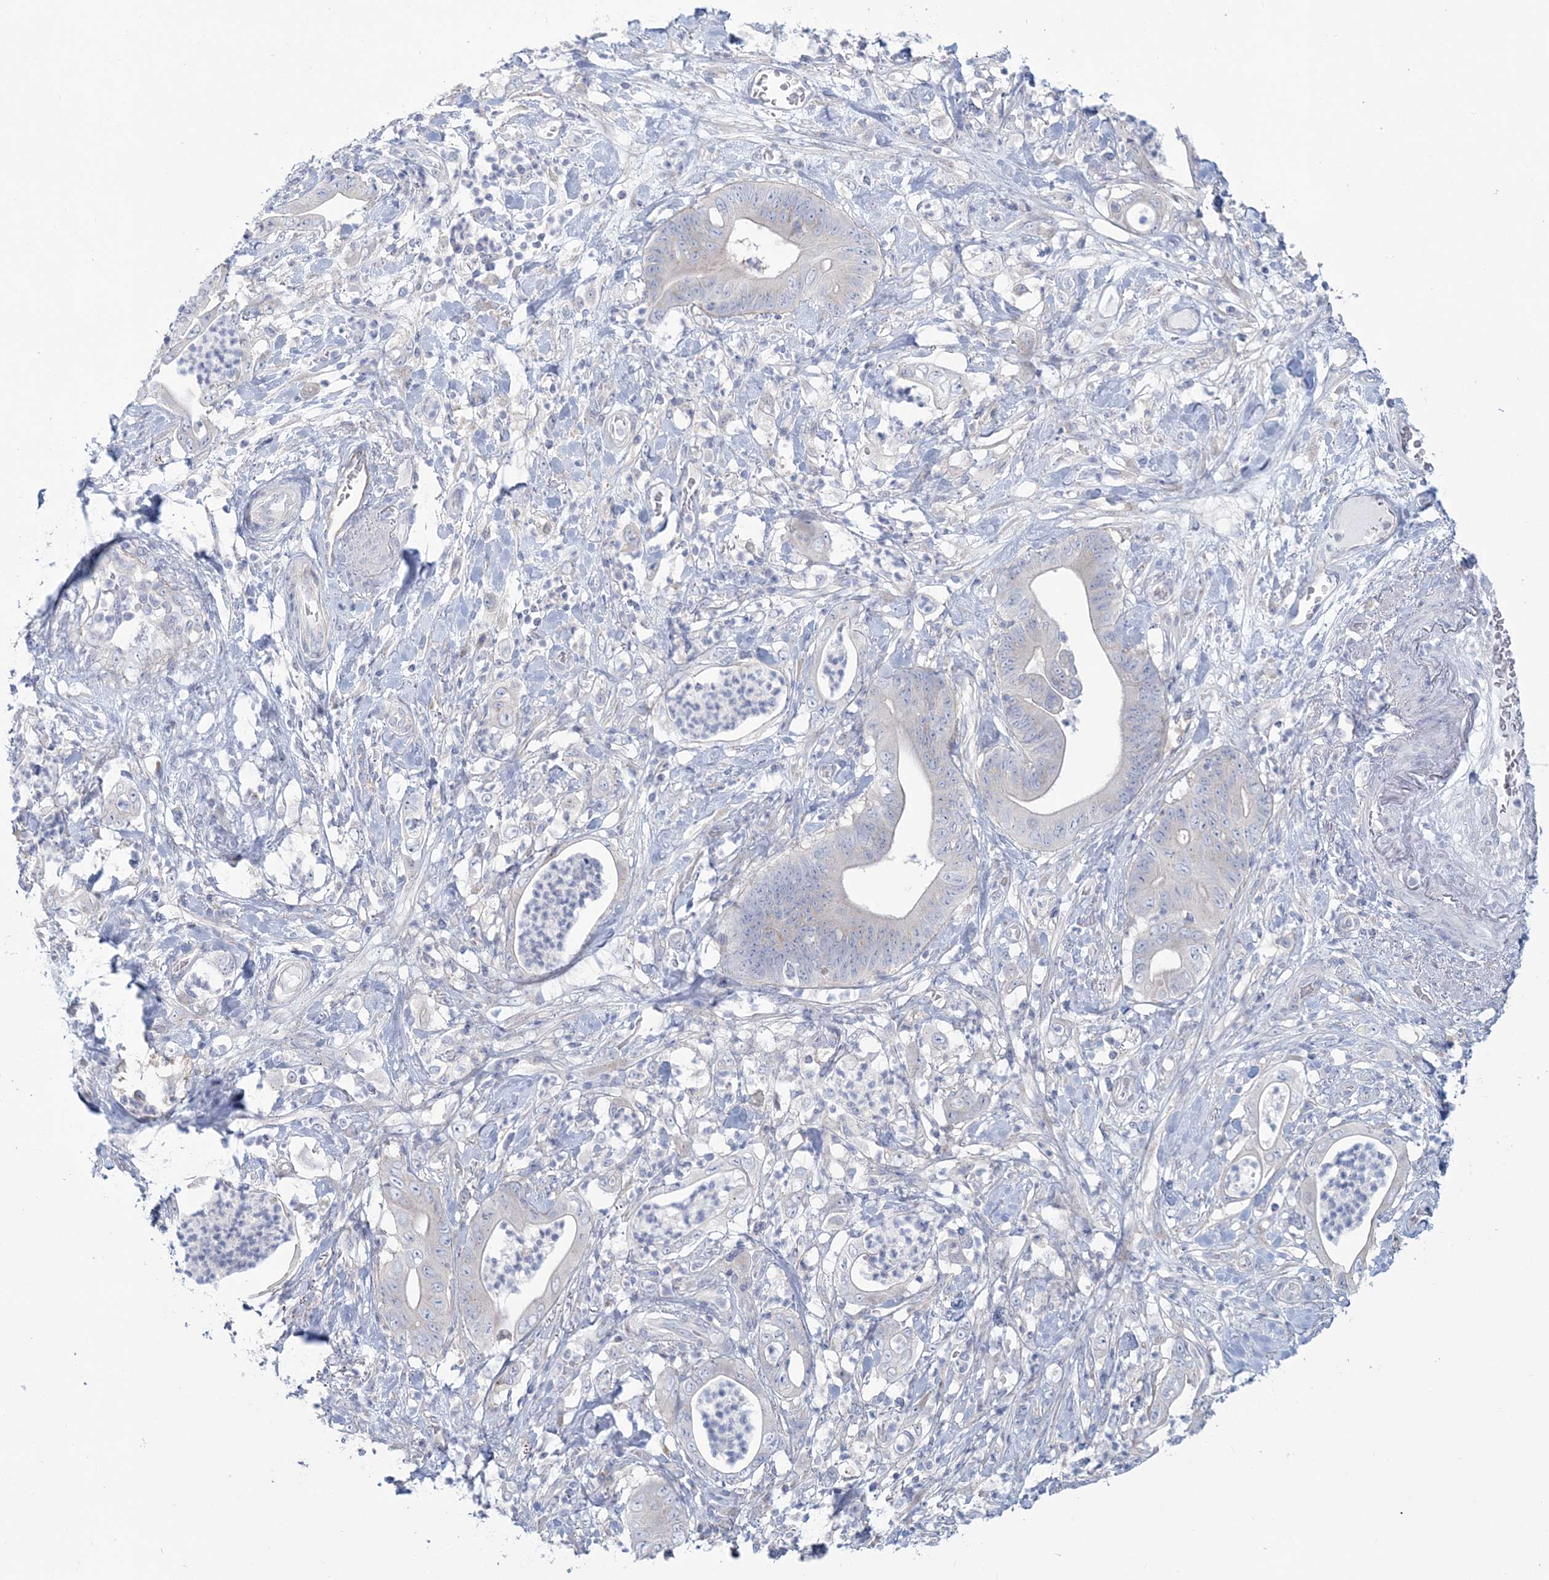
{"staining": {"intensity": "negative", "quantity": "none", "location": "none"}, "tissue": "stomach cancer", "cell_type": "Tumor cells", "image_type": "cancer", "snomed": [{"axis": "morphology", "description": "Adenocarcinoma, NOS"}, {"axis": "topography", "description": "Stomach"}], "caption": "This is an immunohistochemistry photomicrograph of adenocarcinoma (stomach). There is no positivity in tumor cells.", "gene": "ADGB", "patient": {"sex": "female", "age": 73}}